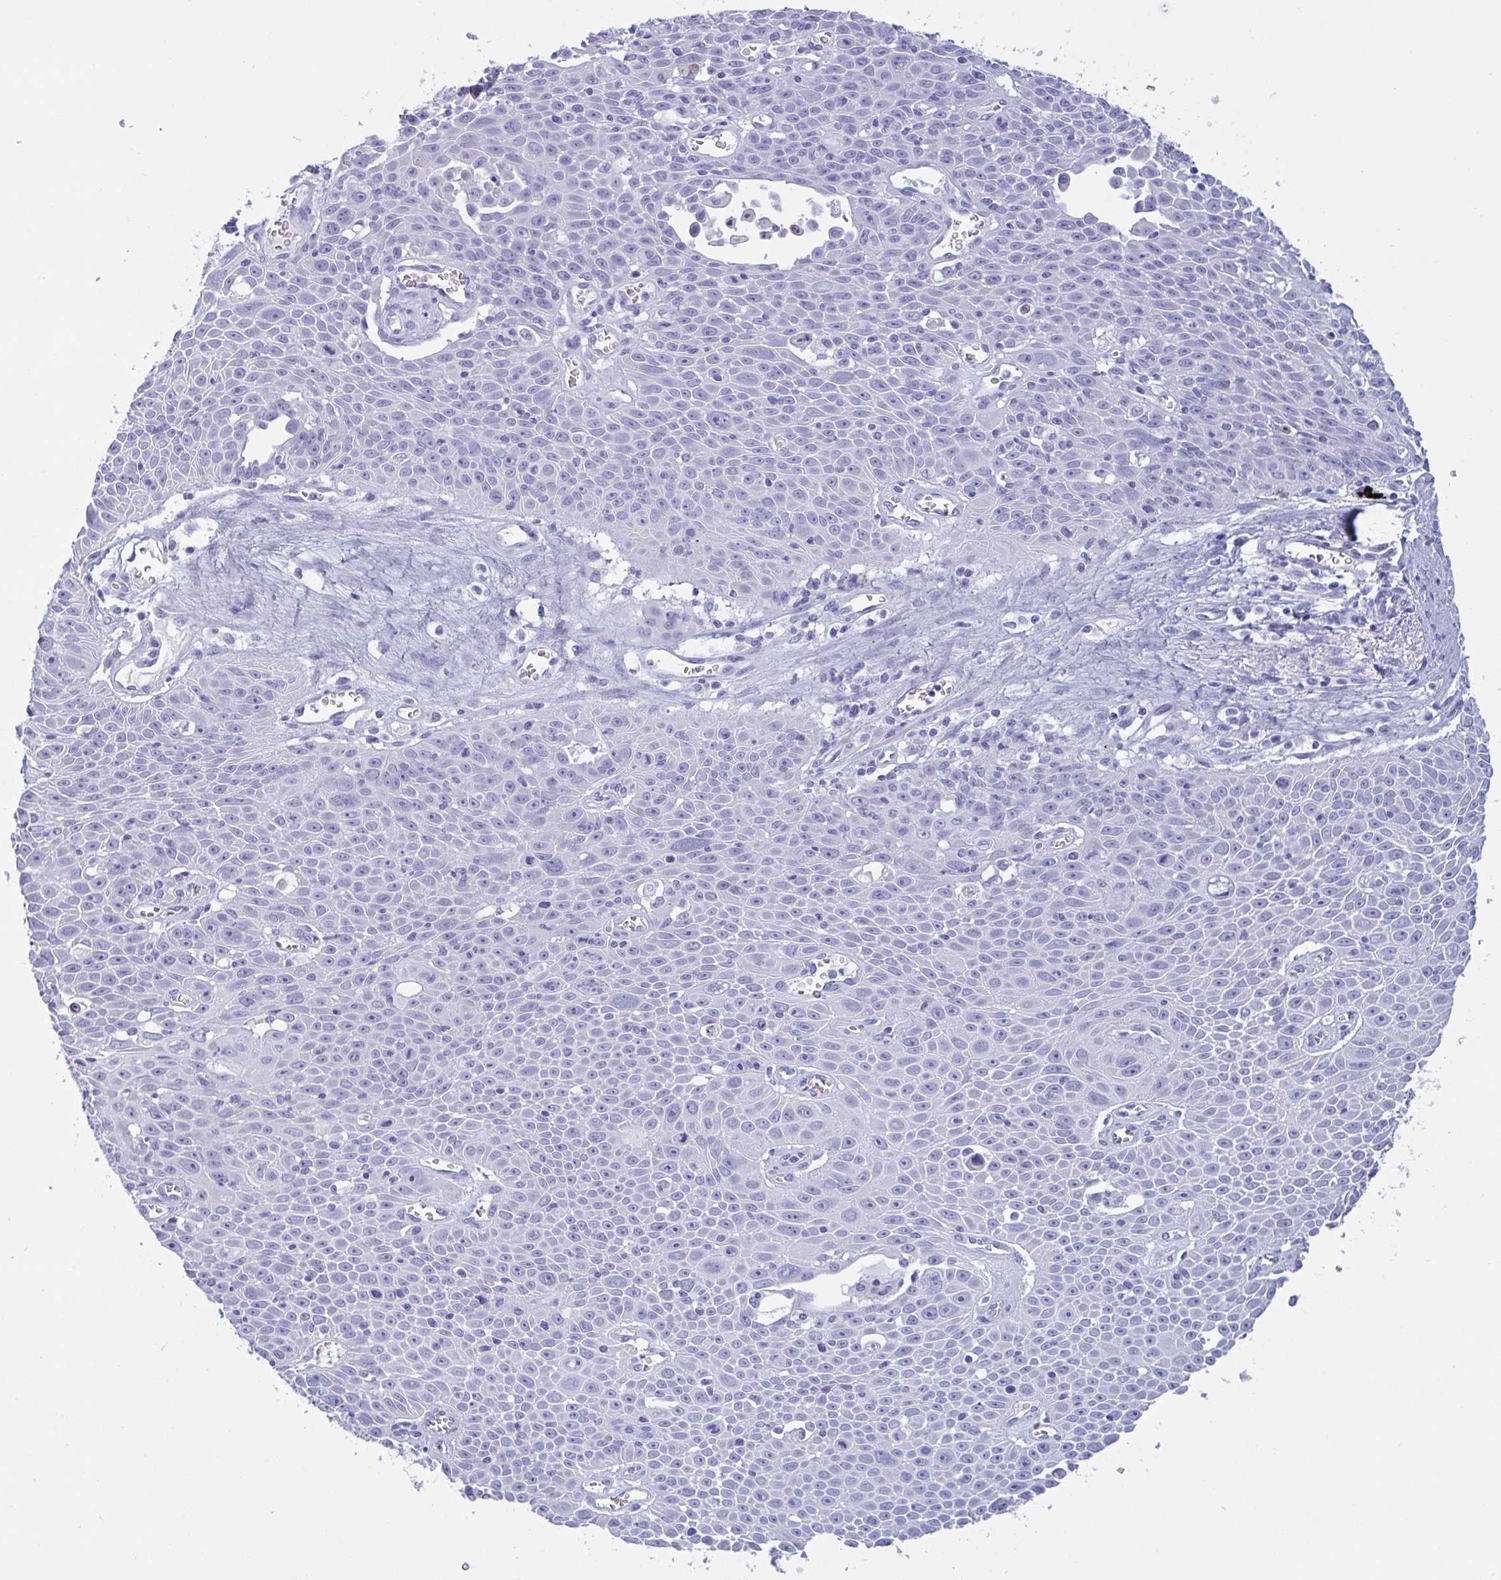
{"staining": {"intensity": "negative", "quantity": "none", "location": "none"}, "tissue": "lung cancer", "cell_type": "Tumor cells", "image_type": "cancer", "snomed": [{"axis": "morphology", "description": "Squamous cell carcinoma, NOS"}, {"axis": "morphology", "description": "Squamous cell carcinoma, metastatic, NOS"}, {"axis": "topography", "description": "Lymph node"}, {"axis": "topography", "description": "Lung"}], "caption": "High magnification brightfield microscopy of lung metastatic squamous cell carcinoma stained with DAB (brown) and counterstained with hematoxylin (blue): tumor cells show no significant staining.", "gene": "OXLD1", "patient": {"sex": "female", "age": 62}}